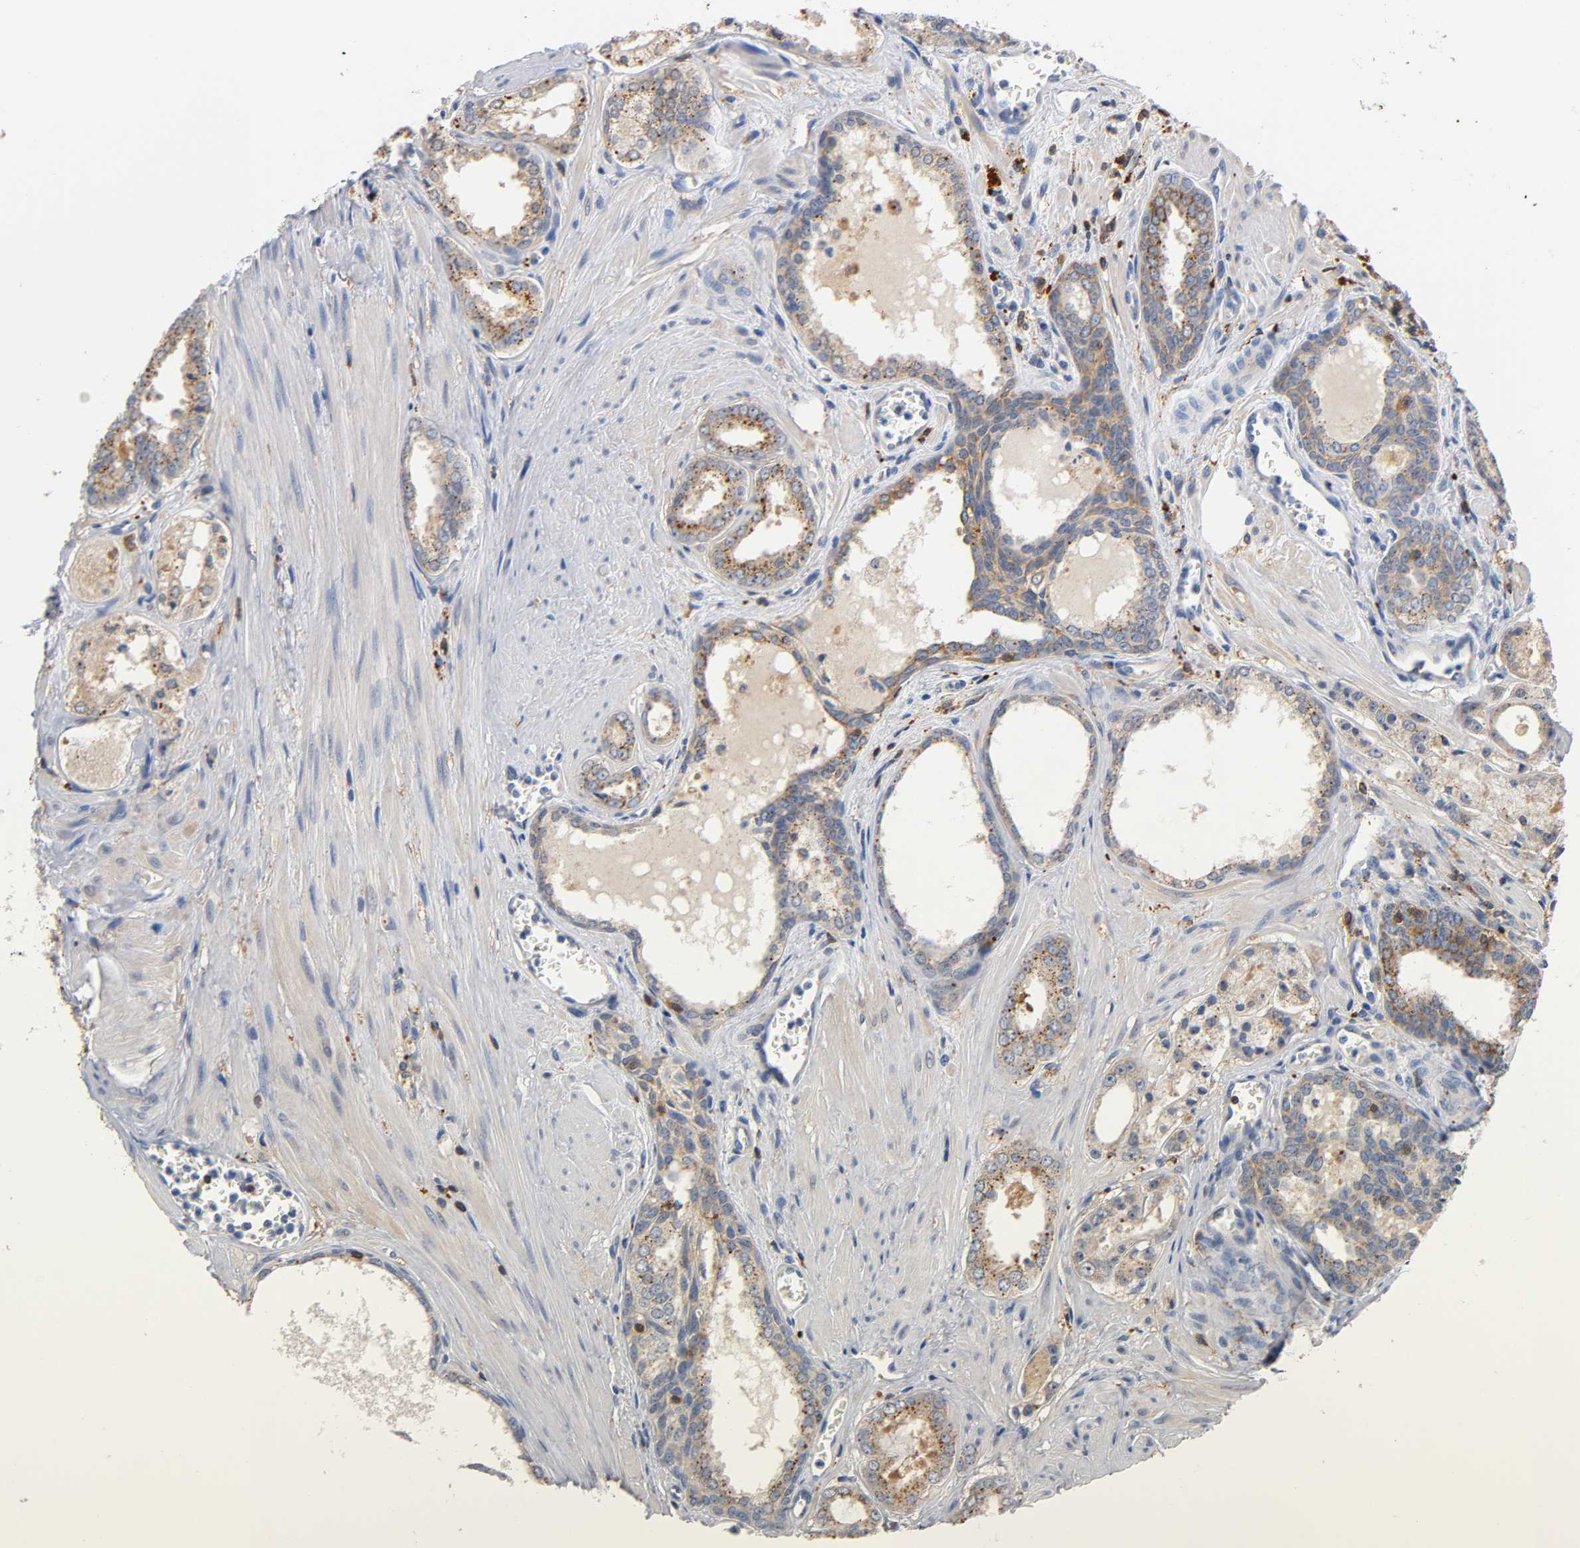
{"staining": {"intensity": "moderate", "quantity": ">75%", "location": "cytoplasmic/membranous"}, "tissue": "prostate cancer", "cell_type": "Tumor cells", "image_type": "cancer", "snomed": [{"axis": "morphology", "description": "Adenocarcinoma, Low grade"}, {"axis": "topography", "description": "Prostate"}], "caption": "The micrograph exhibits immunohistochemical staining of low-grade adenocarcinoma (prostate). There is moderate cytoplasmic/membranous expression is seen in about >75% of tumor cells. The staining was performed using DAB, with brown indicating positive protein expression. Nuclei are stained blue with hematoxylin.", "gene": "UCKL1", "patient": {"sex": "male", "age": 57}}